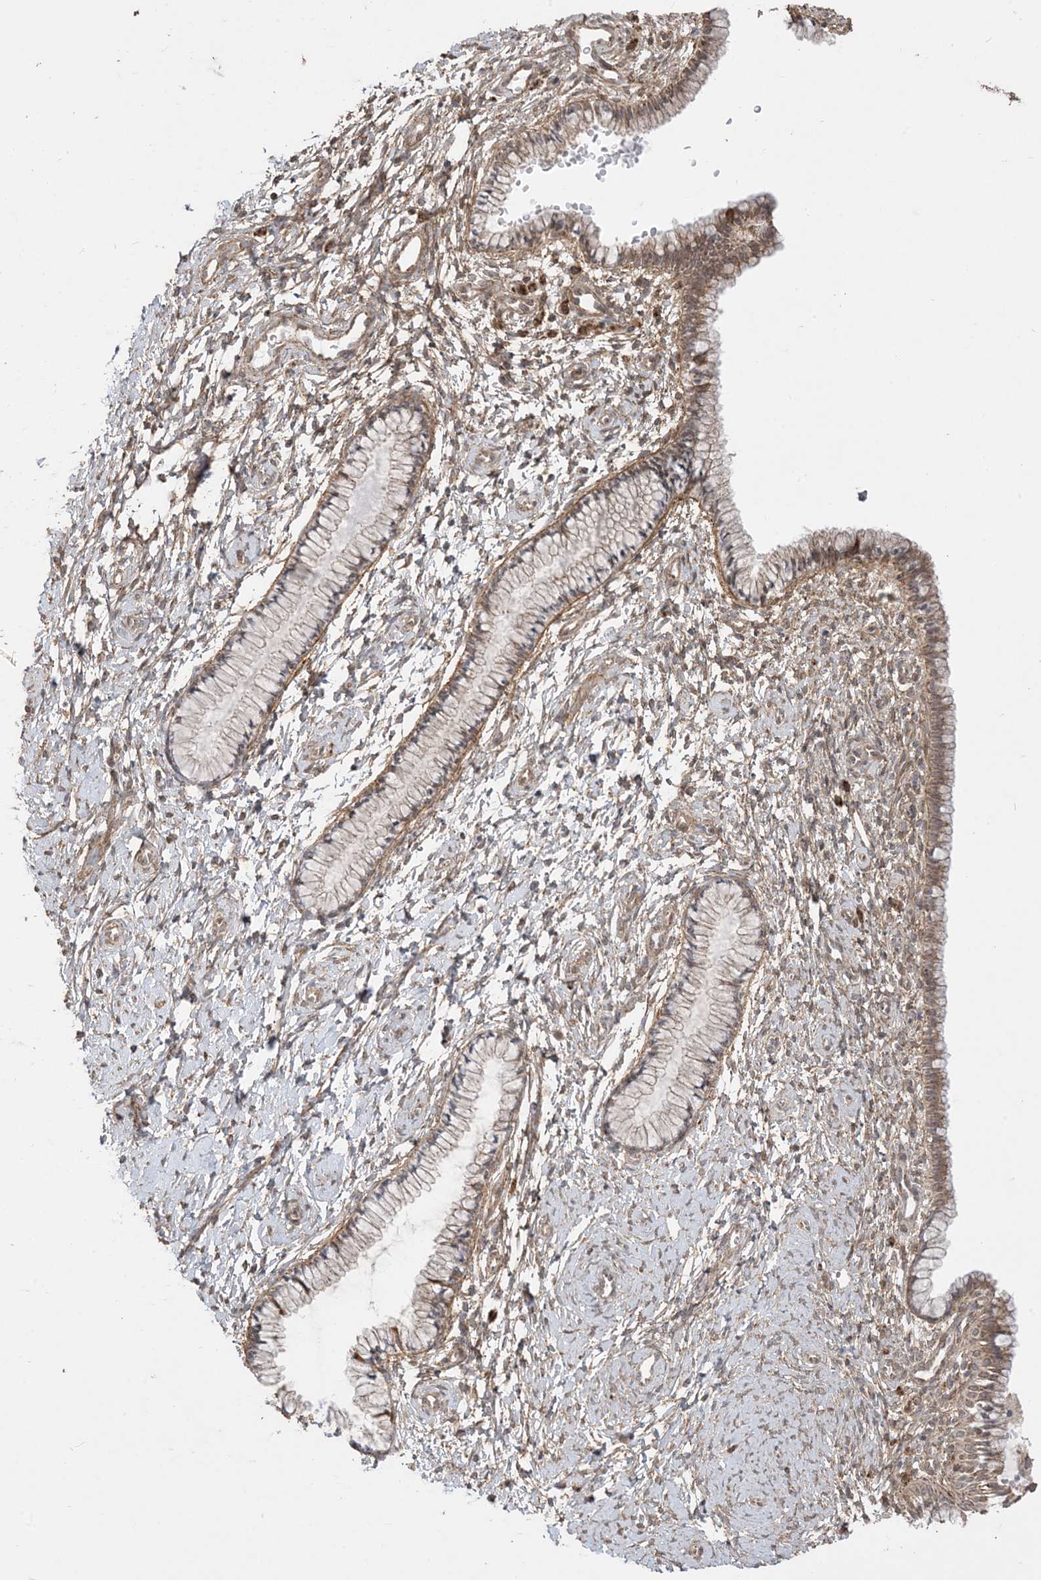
{"staining": {"intensity": "moderate", "quantity": ">75%", "location": "cytoplasmic/membranous"}, "tissue": "cervix", "cell_type": "Glandular cells", "image_type": "normal", "snomed": [{"axis": "morphology", "description": "Normal tissue, NOS"}, {"axis": "topography", "description": "Cervix"}], "caption": "Immunohistochemical staining of benign human cervix shows >75% levels of moderate cytoplasmic/membranous protein positivity in approximately >75% of glandular cells. (DAB IHC with brightfield microscopy, high magnification).", "gene": "SIRT3", "patient": {"sex": "female", "age": 33}}